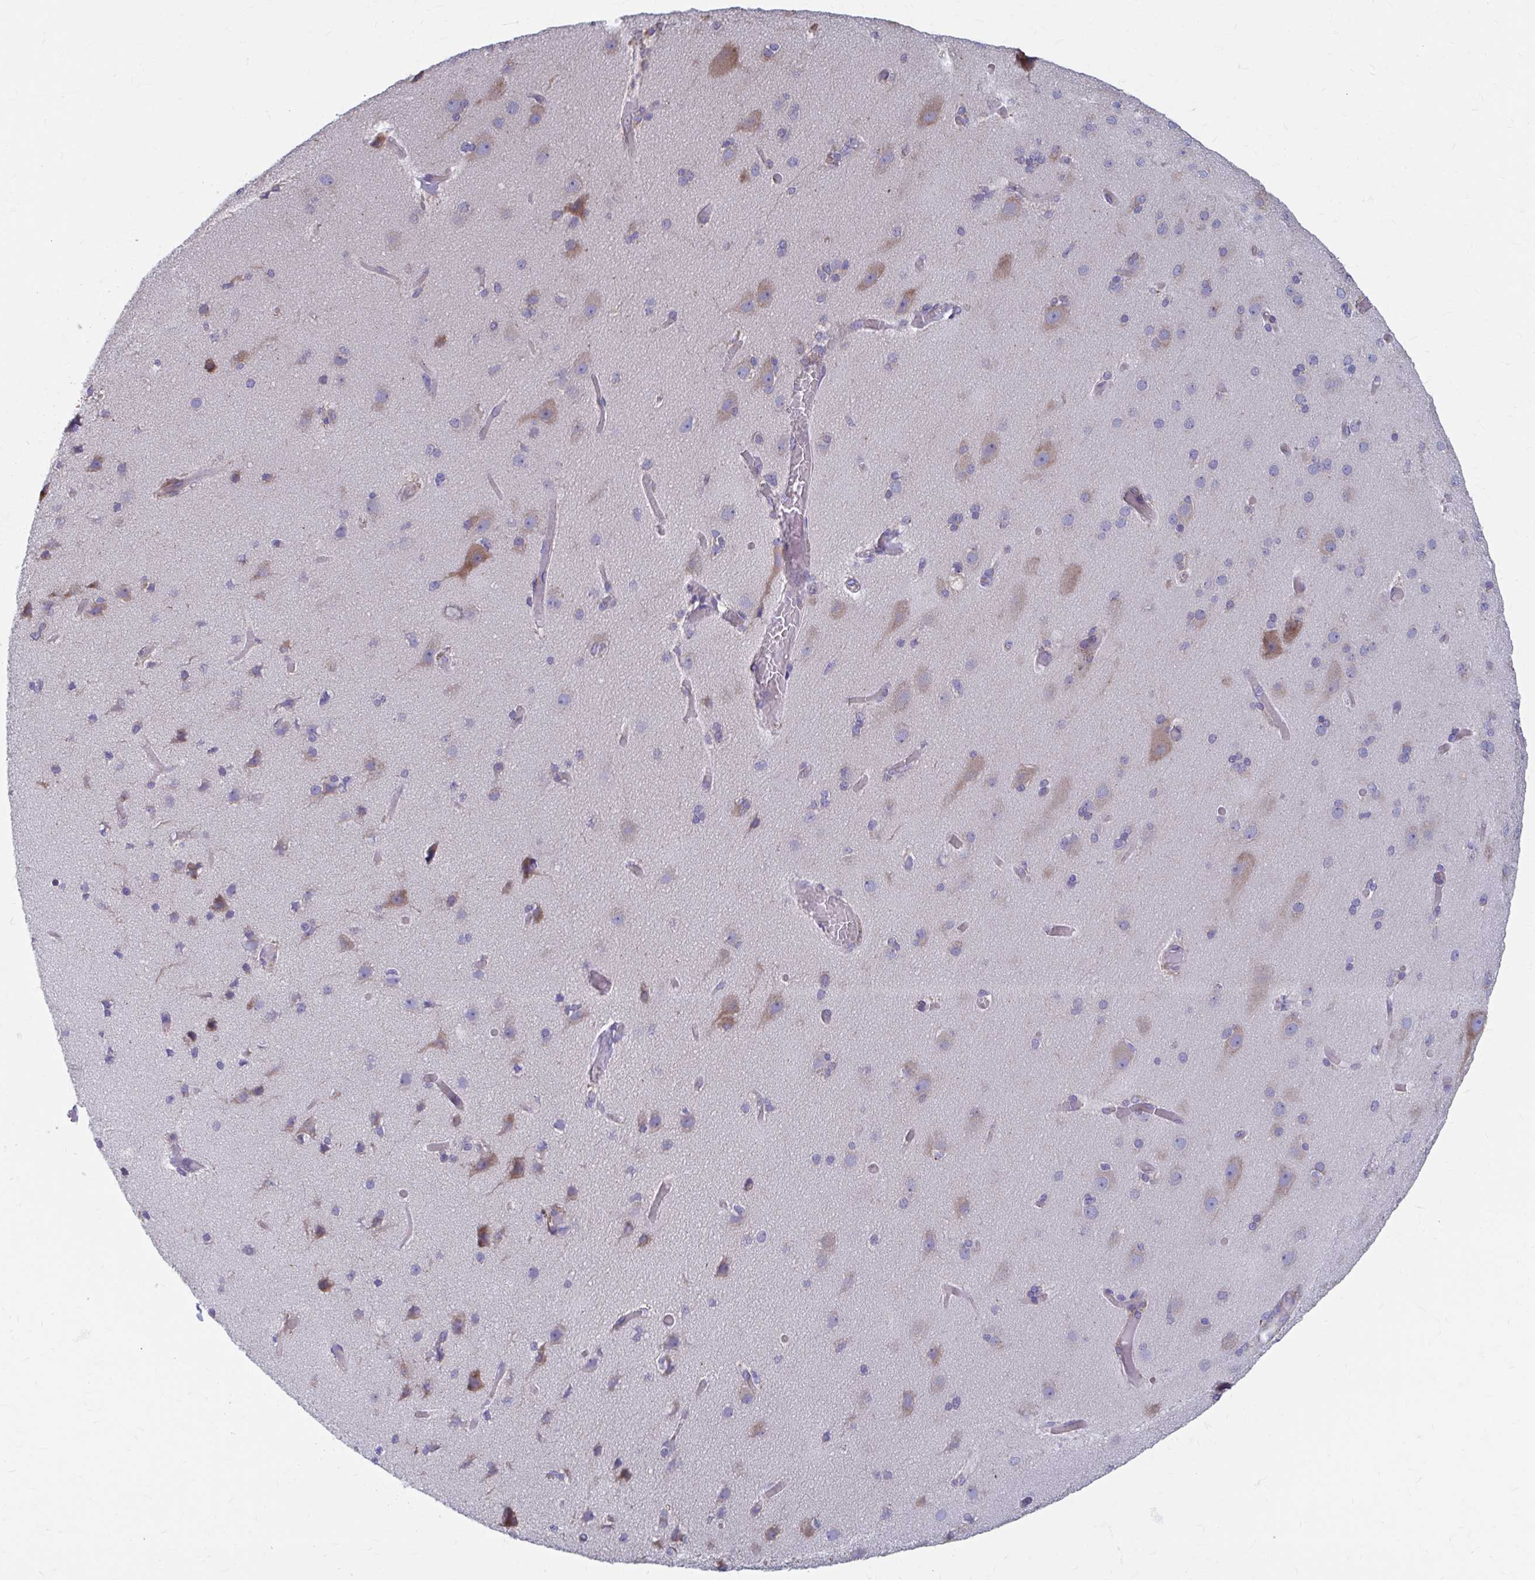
{"staining": {"intensity": "negative", "quantity": "none", "location": "none"}, "tissue": "cerebral cortex", "cell_type": "Endothelial cells", "image_type": "normal", "snomed": [{"axis": "morphology", "description": "Normal tissue, NOS"}, {"axis": "morphology", "description": "Glioma, malignant, High grade"}, {"axis": "topography", "description": "Cerebral cortex"}], "caption": "Endothelial cells show no significant expression in normal cerebral cortex. (Brightfield microscopy of DAB (3,3'-diaminobenzidine) IHC at high magnification).", "gene": "FKBP2", "patient": {"sex": "male", "age": 71}}